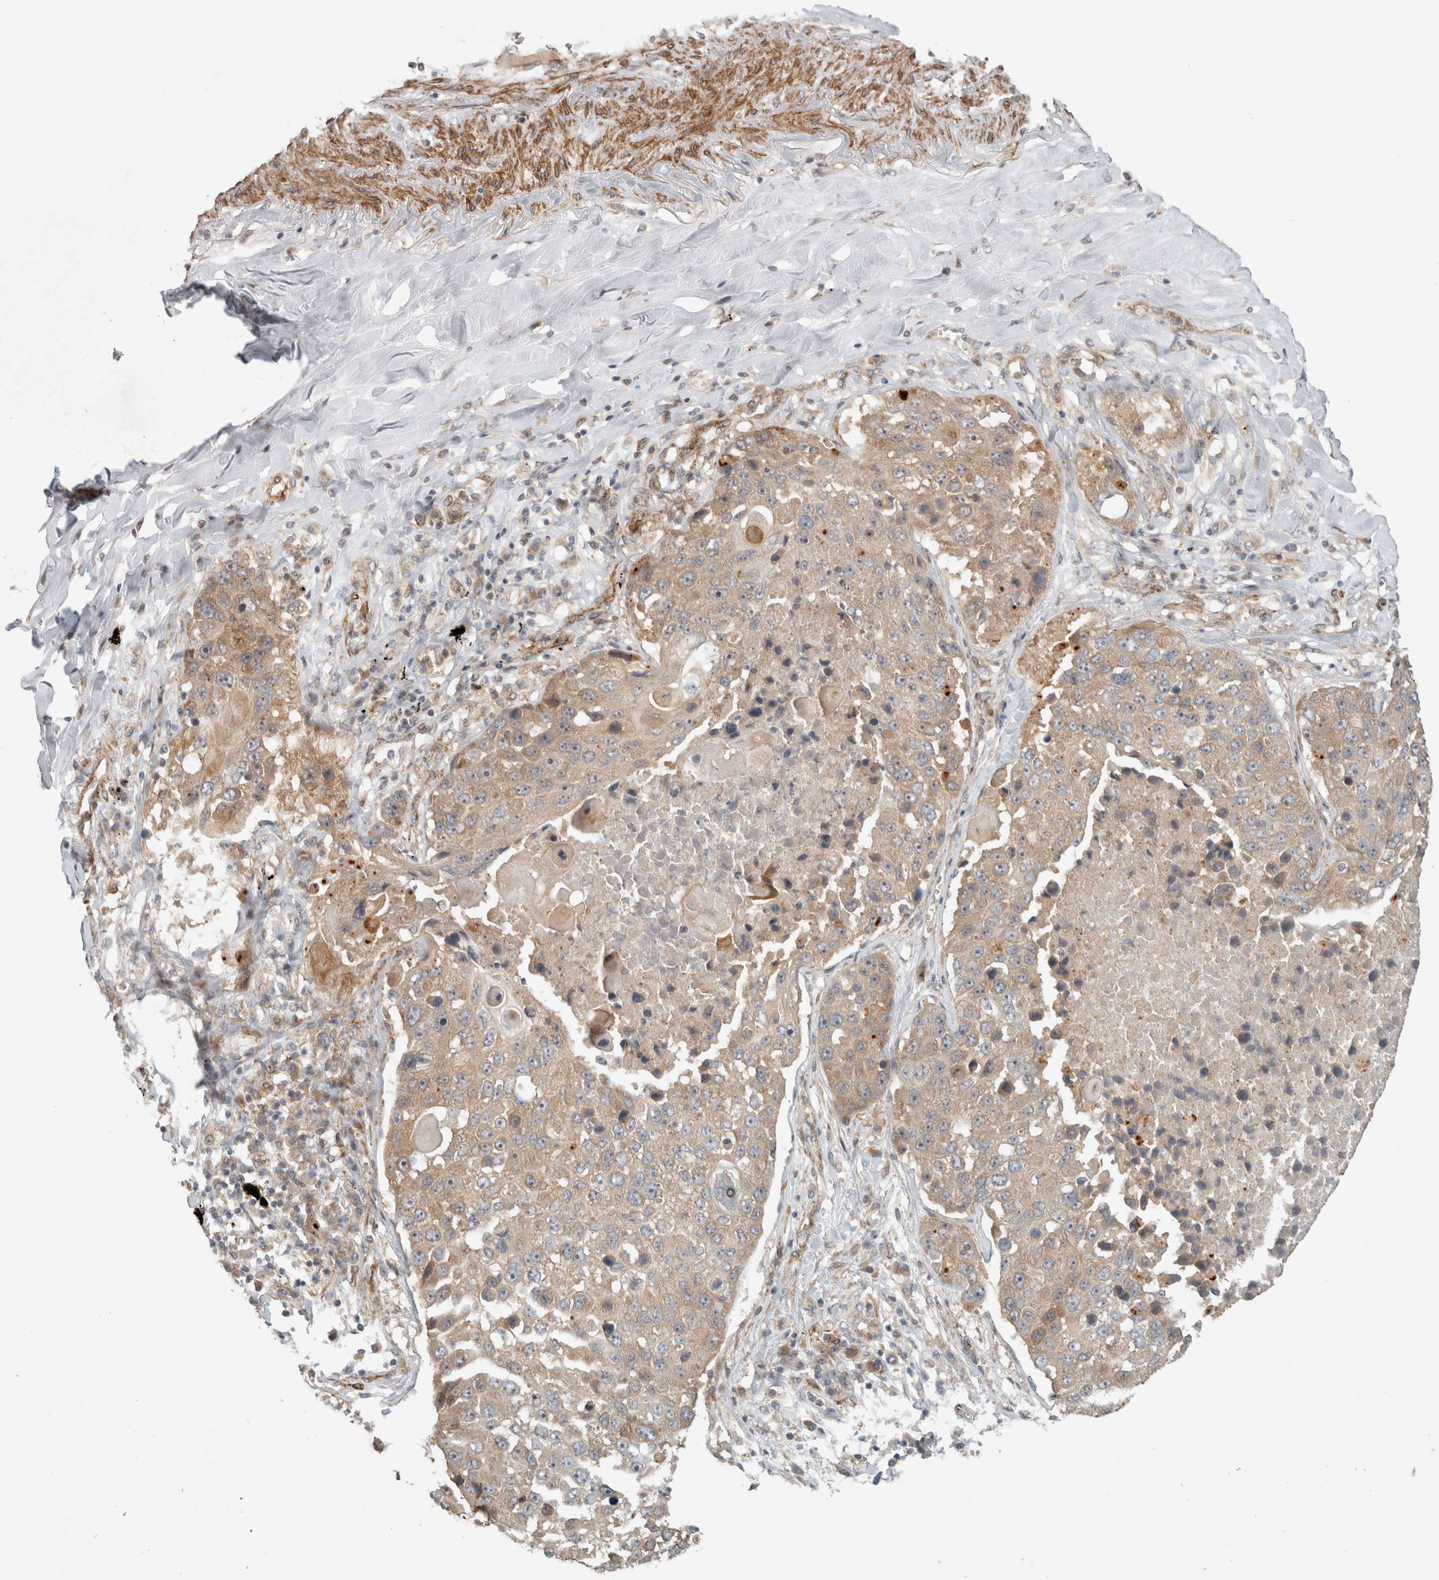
{"staining": {"intensity": "weak", "quantity": "25%-75%", "location": "cytoplasmic/membranous"}, "tissue": "lung cancer", "cell_type": "Tumor cells", "image_type": "cancer", "snomed": [{"axis": "morphology", "description": "Squamous cell carcinoma, NOS"}, {"axis": "topography", "description": "Lung"}], "caption": "Immunohistochemistry of human lung cancer exhibits low levels of weak cytoplasmic/membranous expression in about 25%-75% of tumor cells. The protein of interest is shown in brown color, while the nuclei are stained blue.", "gene": "SIPA1L2", "patient": {"sex": "male", "age": 61}}